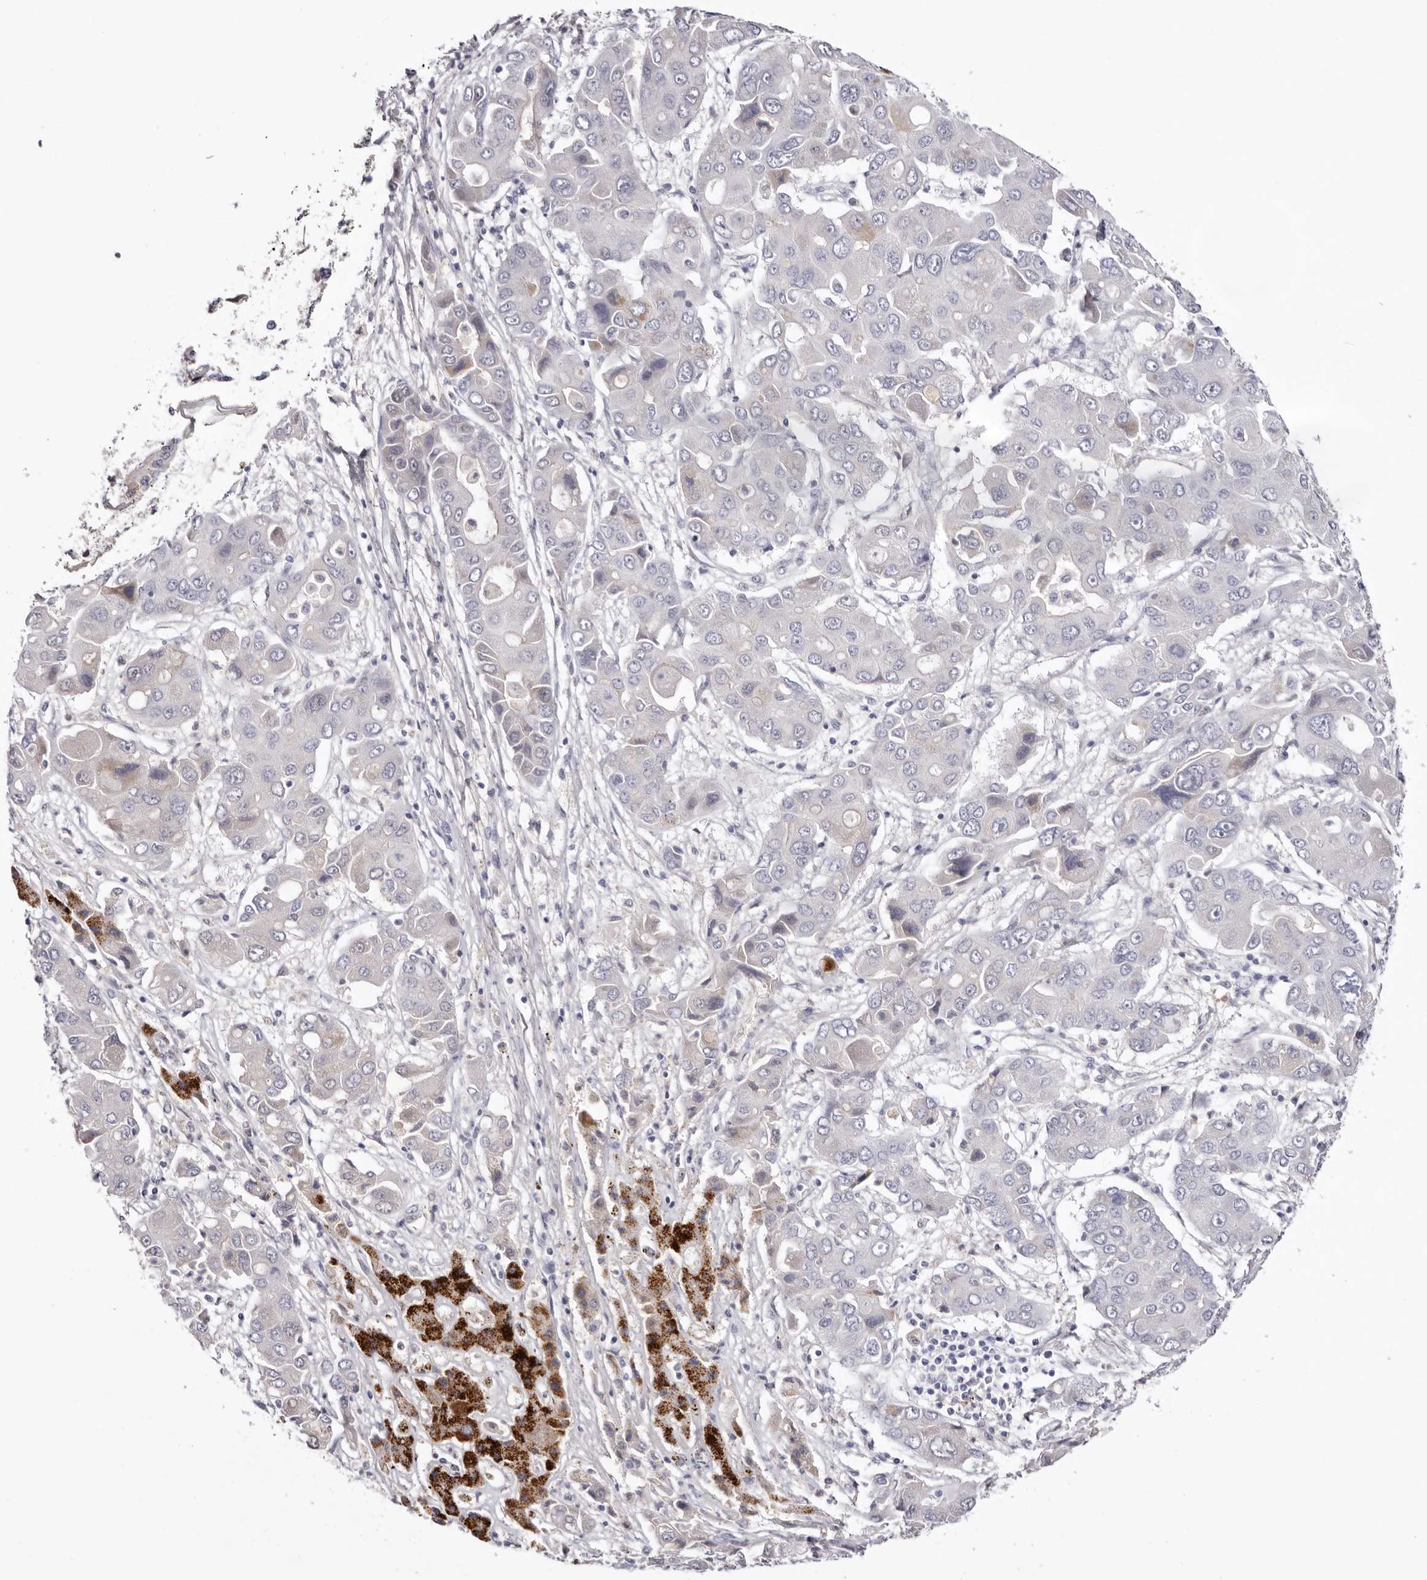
{"staining": {"intensity": "negative", "quantity": "none", "location": "none"}, "tissue": "liver cancer", "cell_type": "Tumor cells", "image_type": "cancer", "snomed": [{"axis": "morphology", "description": "Cholangiocarcinoma"}, {"axis": "topography", "description": "Liver"}], "caption": "Tumor cells are negative for brown protein staining in liver cholangiocarcinoma.", "gene": "LMLN", "patient": {"sex": "male", "age": 67}}